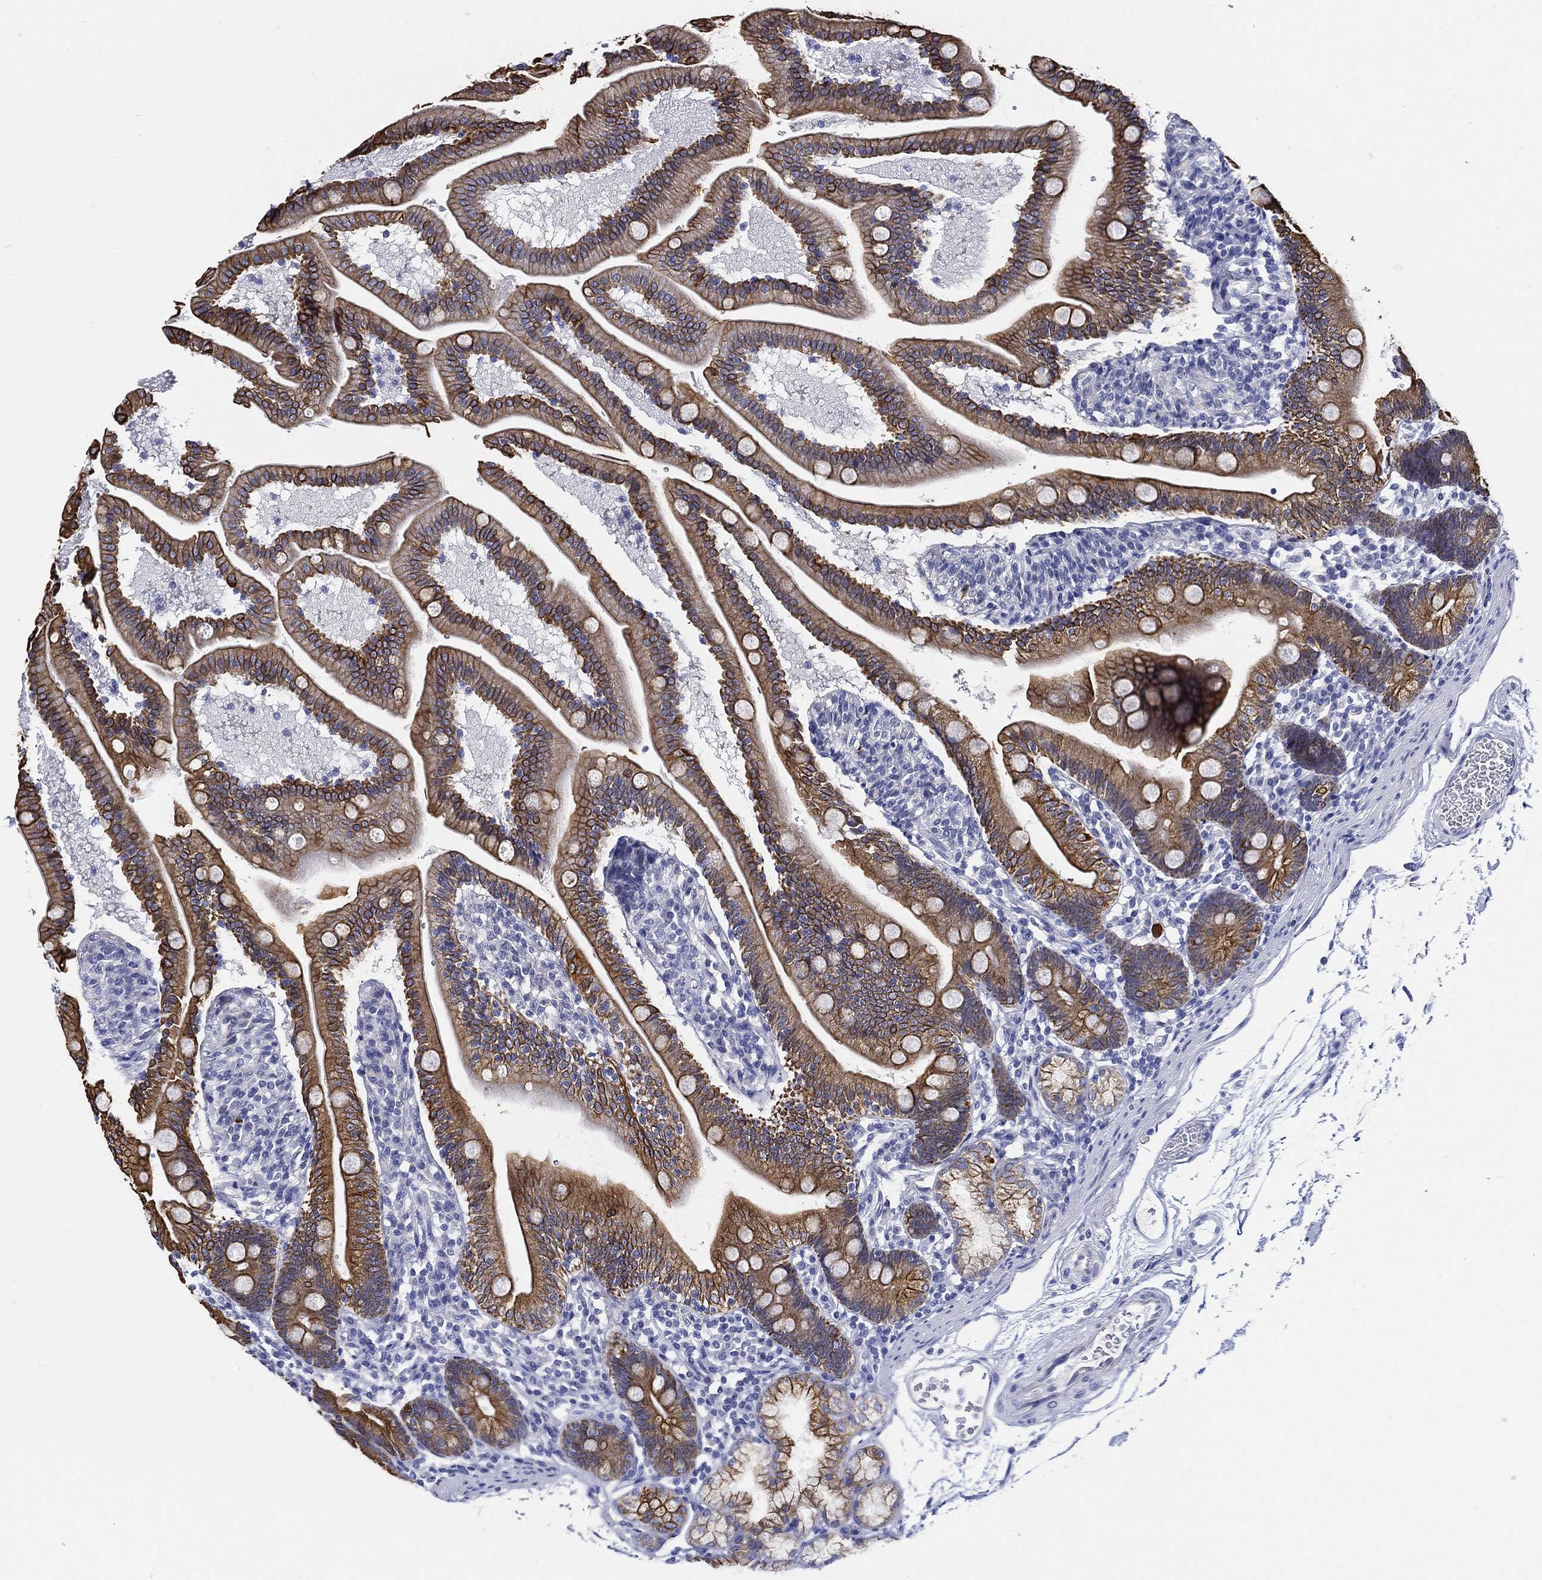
{"staining": {"intensity": "strong", "quantity": "25%-75%", "location": "cytoplasmic/membranous"}, "tissue": "duodenum", "cell_type": "Glandular cells", "image_type": "normal", "snomed": [{"axis": "morphology", "description": "Normal tissue, NOS"}, {"axis": "topography", "description": "Duodenum"}], "caption": "The image exhibits staining of benign duodenum, revealing strong cytoplasmic/membranous protein expression (brown color) within glandular cells.", "gene": "NEDD9", "patient": {"sex": "female", "age": 67}}